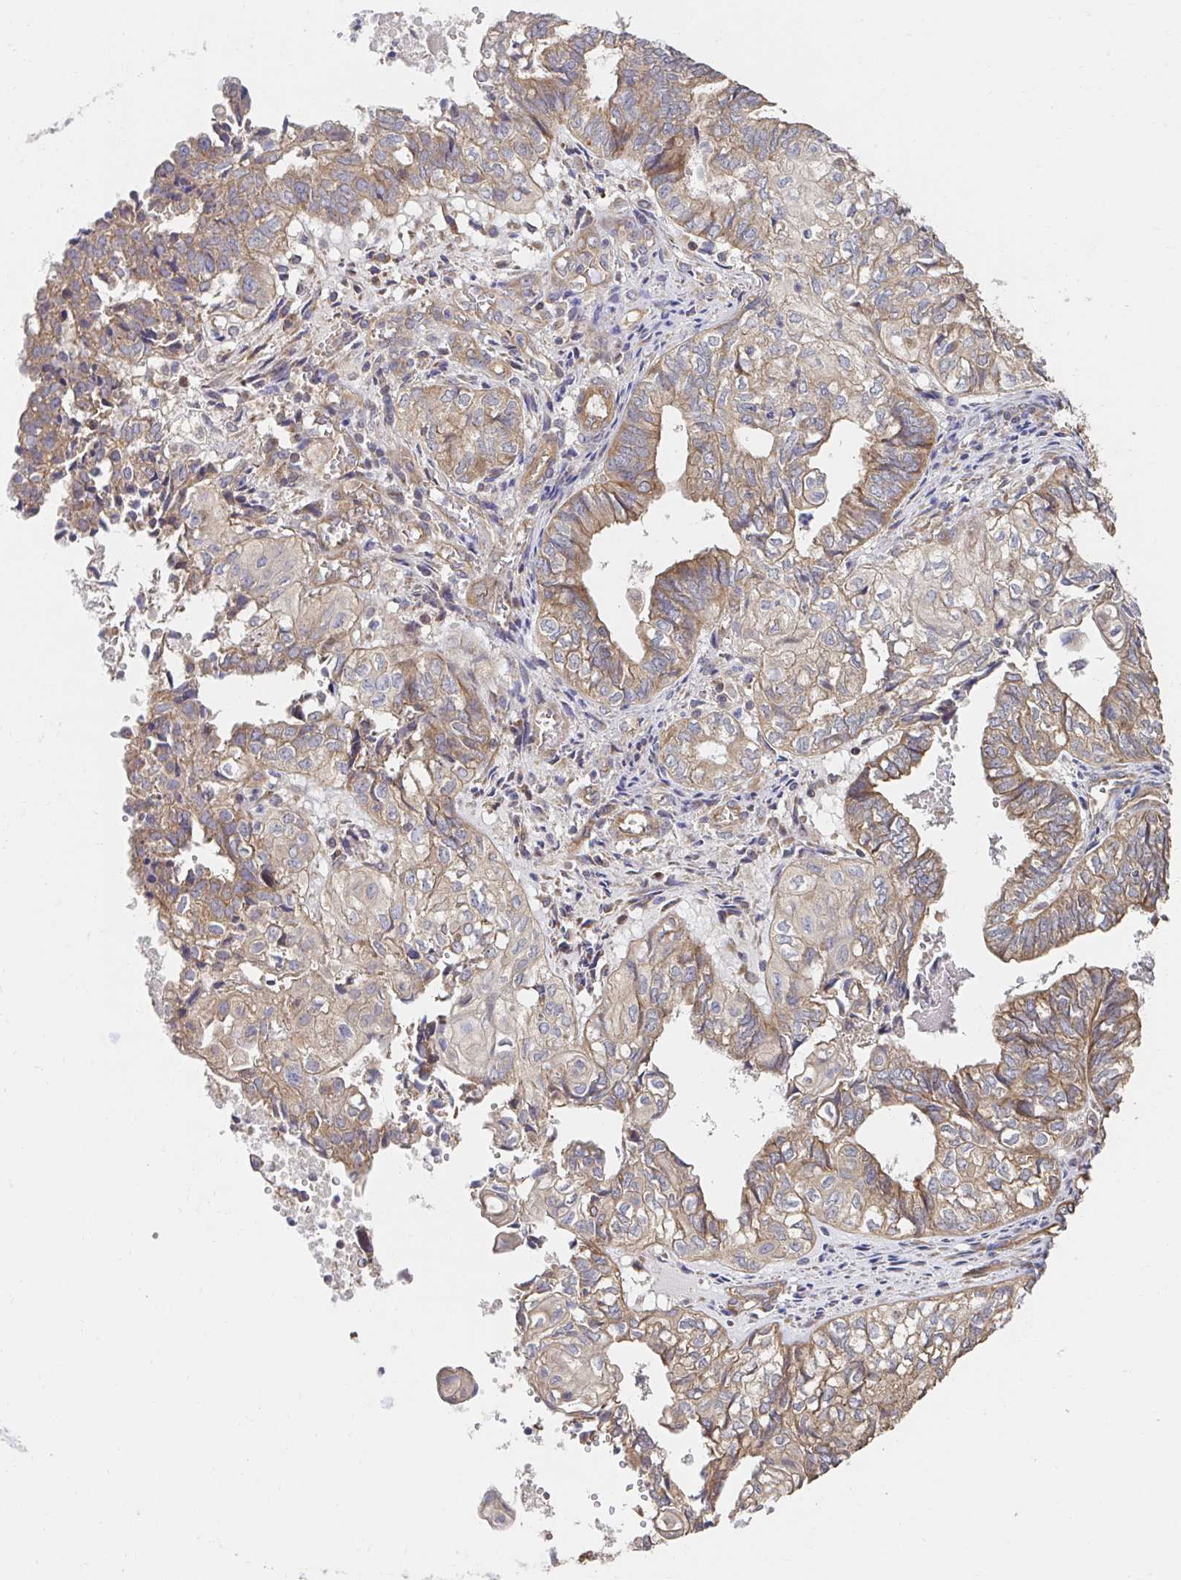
{"staining": {"intensity": "moderate", "quantity": ">75%", "location": "cytoplasmic/membranous"}, "tissue": "ovarian cancer", "cell_type": "Tumor cells", "image_type": "cancer", "snomed": [{"axis": "morphology", "description": "Carcinoma, endometroid"}, {"axis": "topography", "description": "Ovary"}], "caption": "Human endometroid carcinoma (ovarian) stained for a protein (brown) displays moderate cytoplasmic/membranous positive expression in approximately >75% of tumor cells.", "gene": "APBB1", "patient": {"sex": "female", "age": 64}}